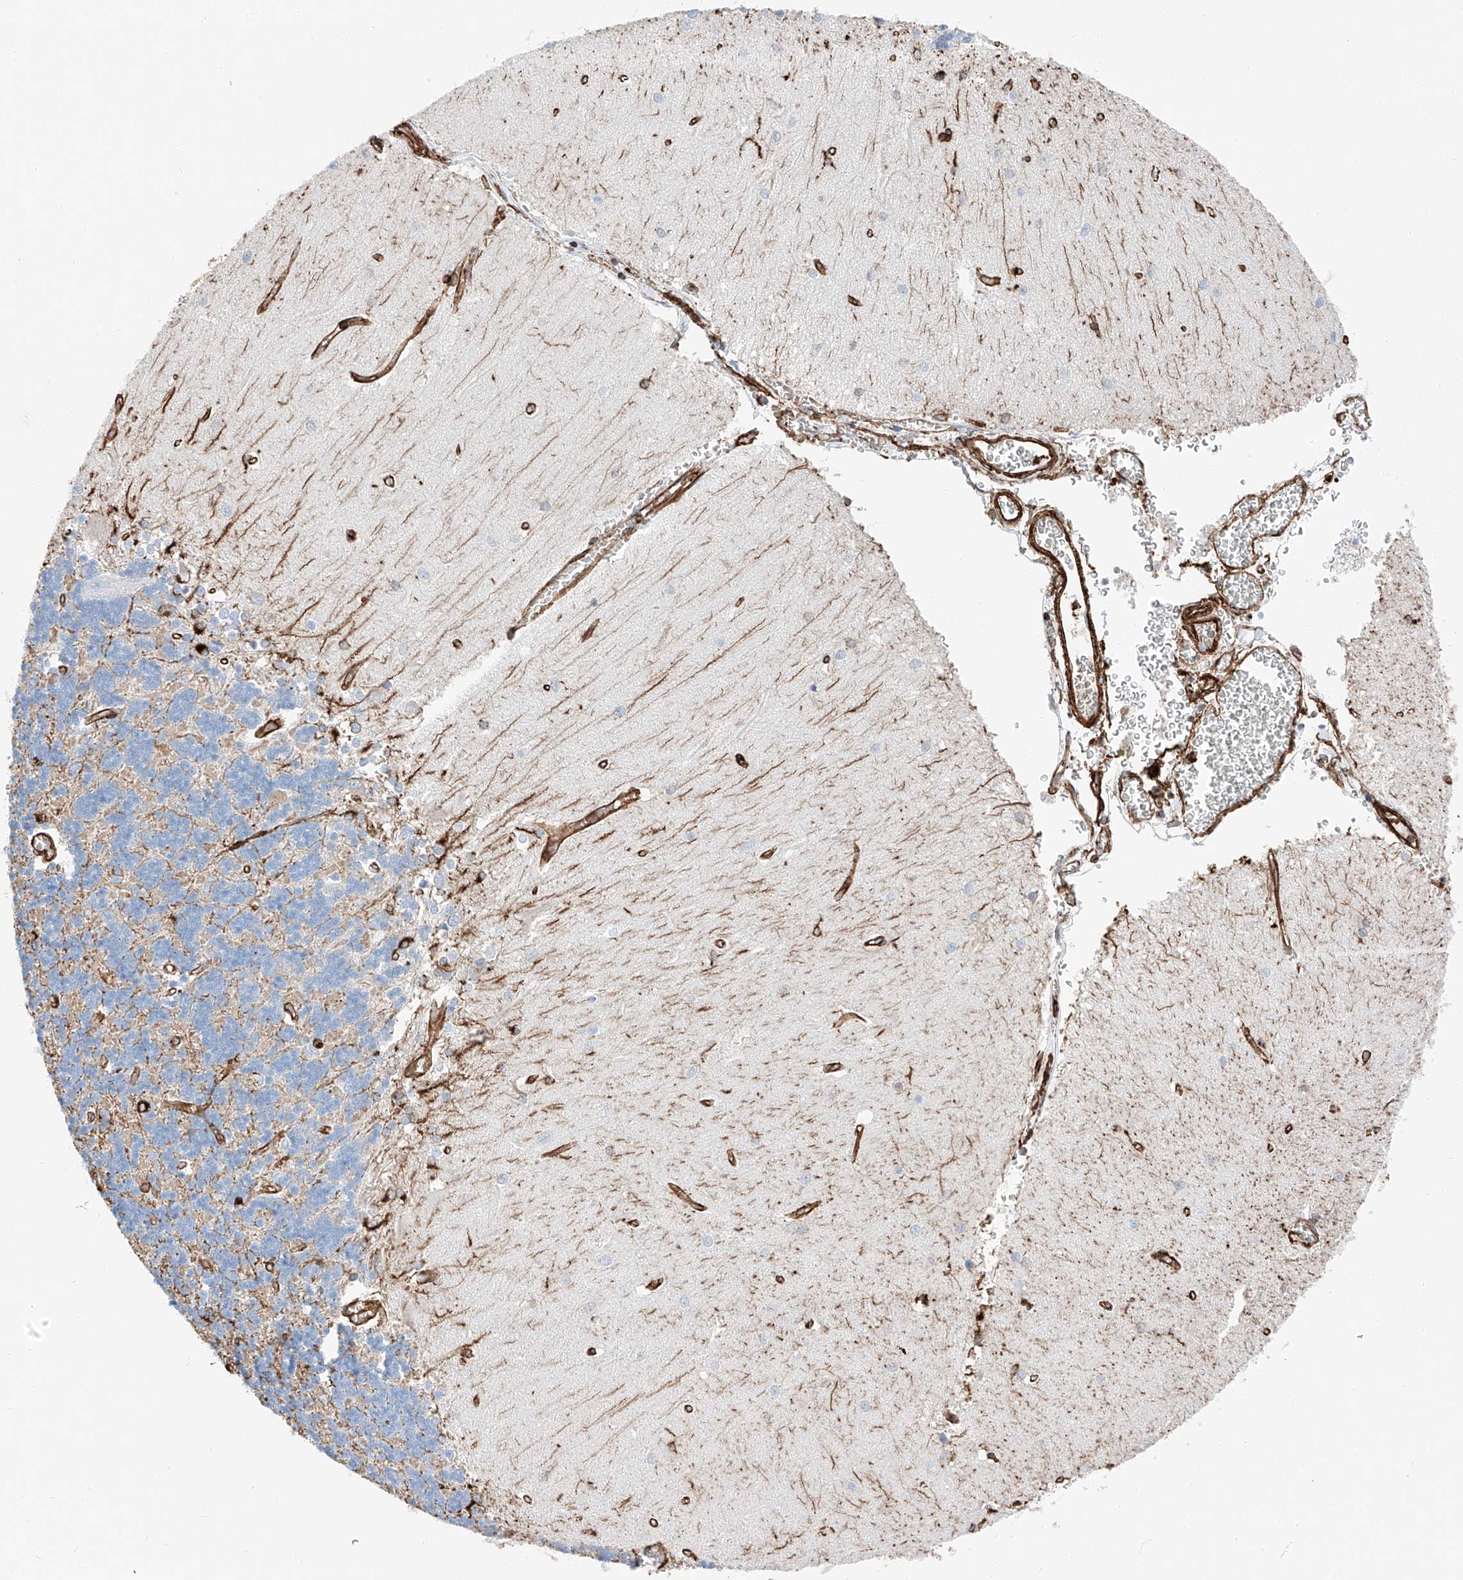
{"staining": {"intensity": "strong", "quantity": "<25%", "location": "cytoplasmic/membranous"}, "tissue": "cerebellum", "cell_type": "Cells in granular layer", "image_type": "normal", "snomed": [{"axis": "morphology", "description": "Normal tissue, NOS"}, {"axis": "topography", "description": "Cerebellum"}], "caption": "The photomicrograph reveals staining of benign cerebellum, revealing strong cytoplasmic/membranous protein expression (brown color) within cells in granular layer. Using DAB (brown) and hematoxylin (blue) stains, captured at high magnification using brightfield microscopy.", "gene": "ZNF804A", "patient": {"sex": "male", "age": 37}}